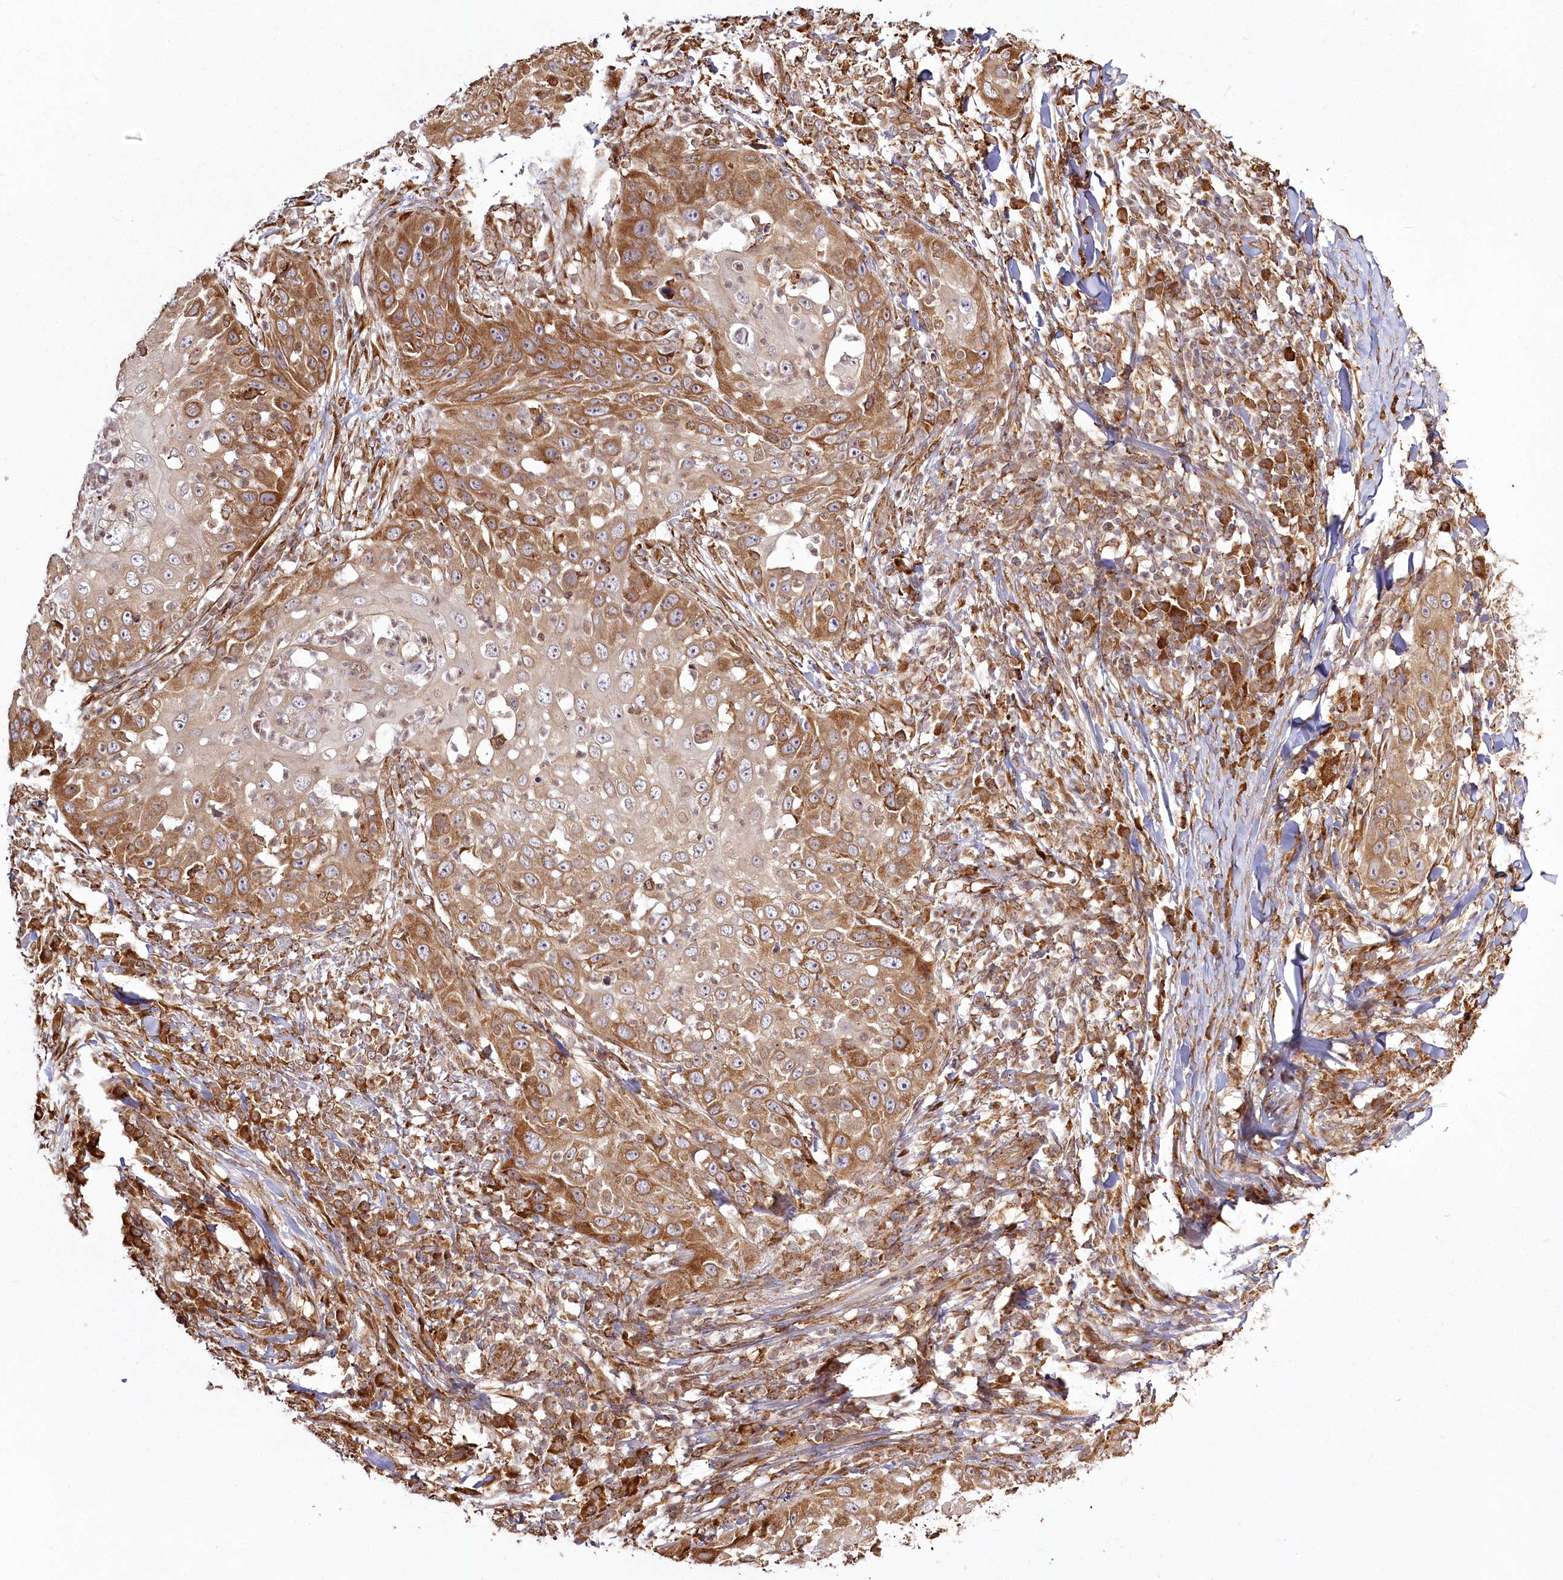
{"staining": {"intensity": "moderate", "quantity": ">75%", "location": "cytoplasmic/membranous"}, "tissue": "skin cancer", "cell_type": "Tumor cells", "image_type": "cancer", "snomed": [{"axis": "morphology", "description": "Squamous cell carcinoma, NOS"}, {"axis": "topography", "description": "Skin"}], "caption": "Skin squamous cell carcinoma tissue shows moderate cytoplasmic/membranous staining in about >75% of tumor cells", "gene": "FAM13A", "patient": {"sex": "female", "age": 44}}